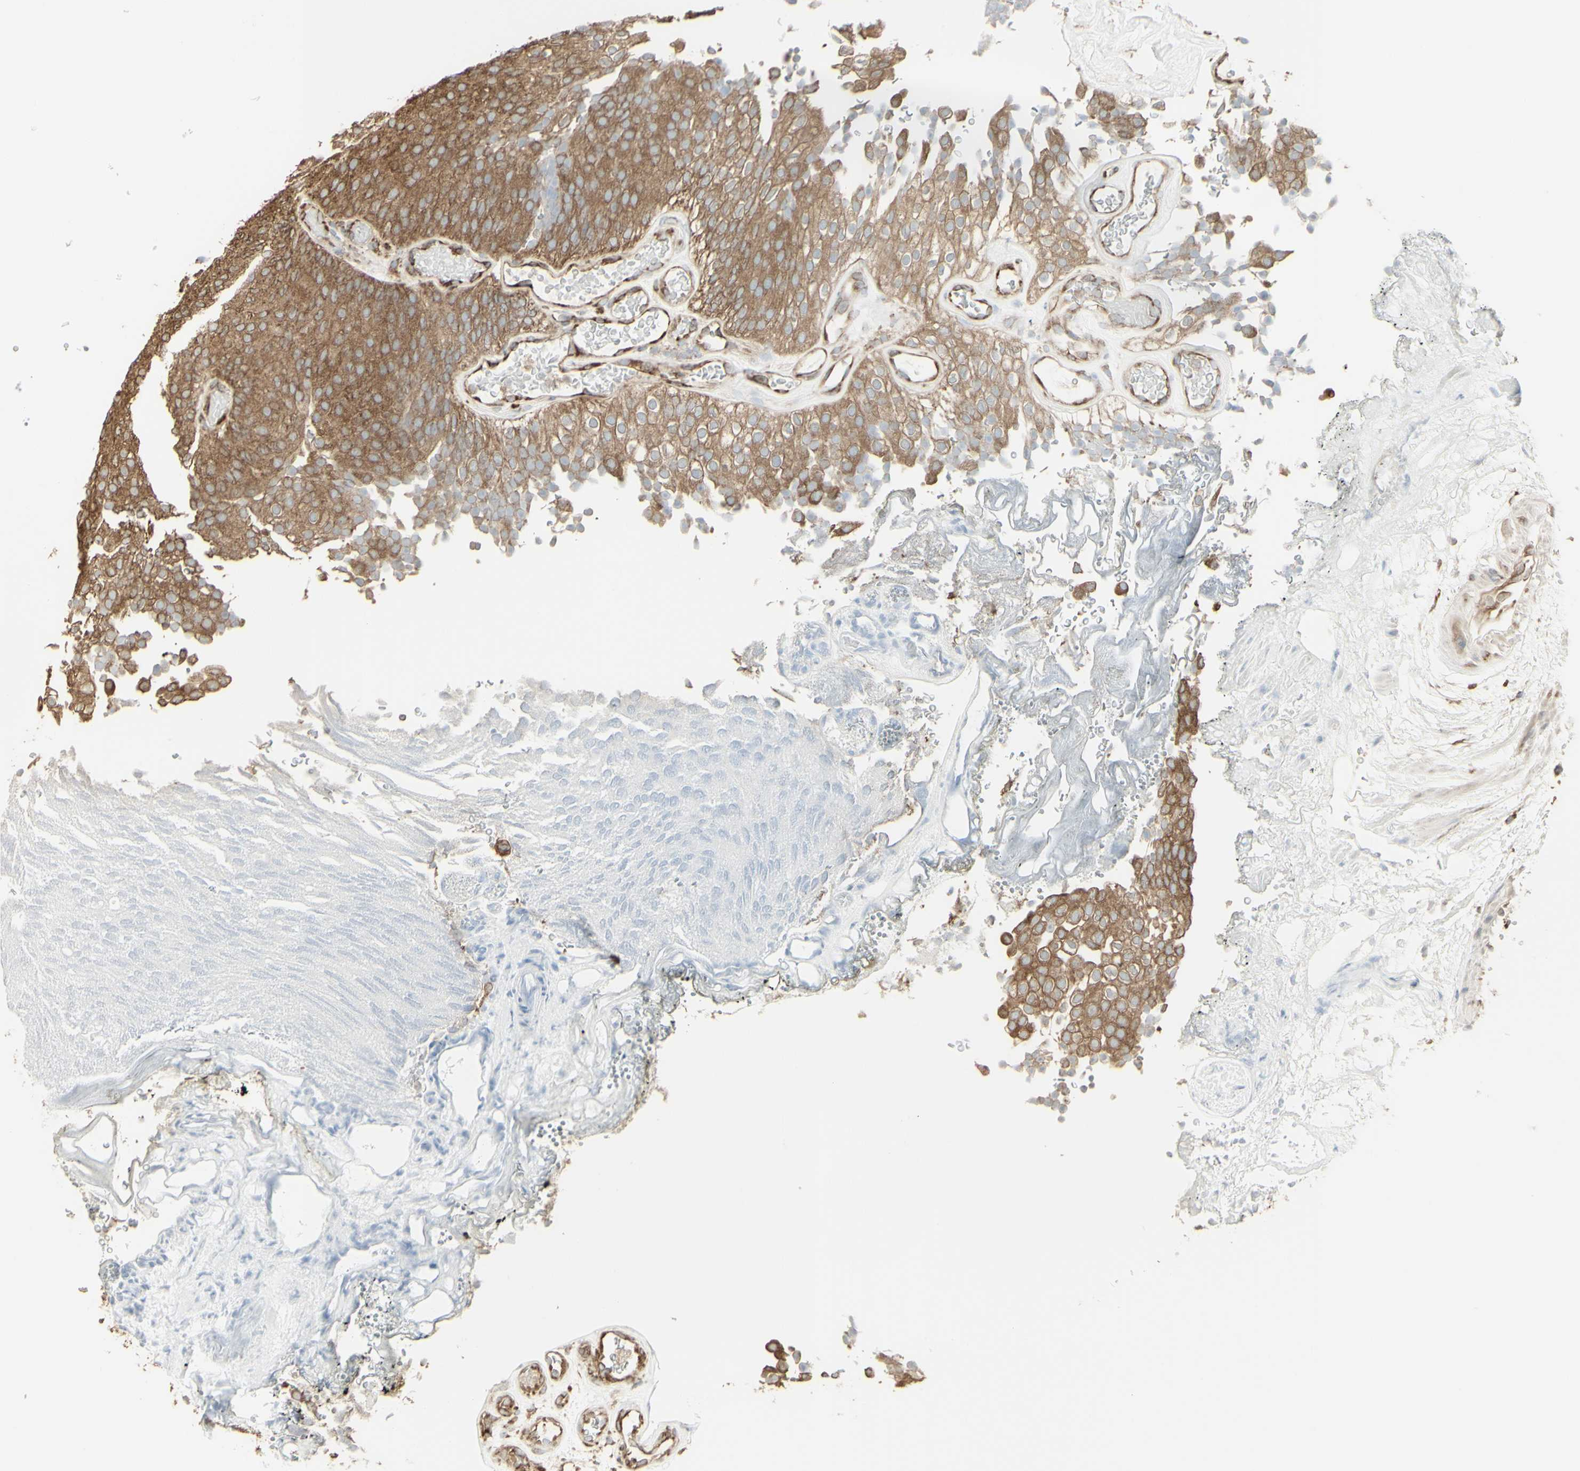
{"staining": {"intensity": "moderate", "quantity": ">75%", "location": "cytoplasmic/membranous"}, "tissue": "urothelial cancer", "cell_type": "Tumor cells", "image_type": "cancer", "snomed": [{"axis": "morphology", "description": "Urothelial carcinoma, Low grade"}, {"axis": "topography", "description": "Urinary bladder"}], "caption": "Low-grade urothelial carcinoma stained for a protein (brown) displays moderate cytoplasmic/membranous positive expression in approximately >75% of tumor cells.", "gene": "EEF1B2", "patient": {"sex": "male", "age": 78}}